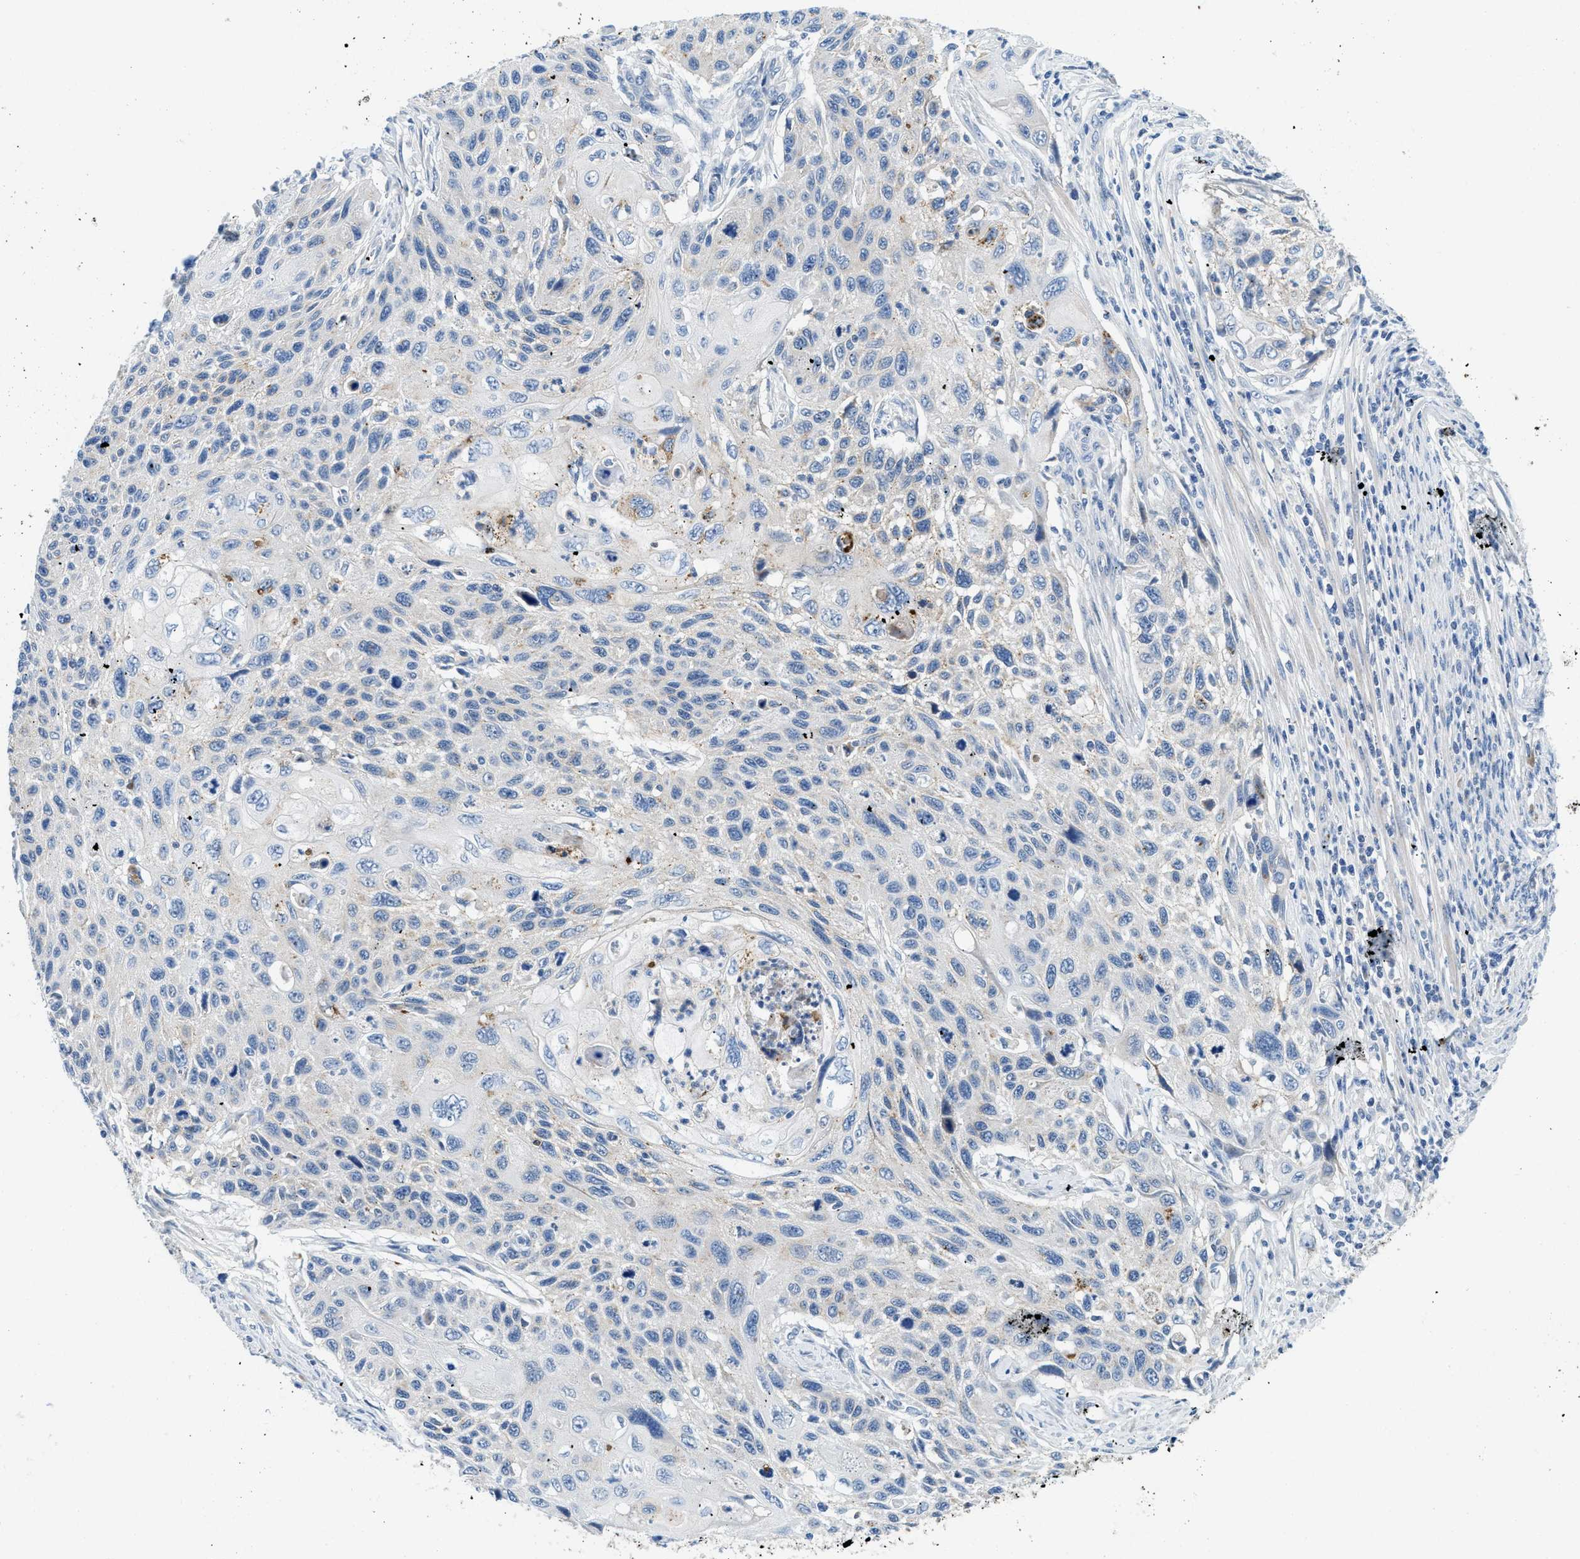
{"staining": {"intensity": "weak", "quantity": "<25%", "location": "cytoplasmic/membranous"}, "tissue": "cervical cancer", "cell_type": "Tumor cells", "image_type": "cancer", "snomed": [{"axis": "morphology", "description": "Squamous cell carcinoma, NOS"}, {"axis": "topography", "description": "Cervix"}], "caption": "High power microscopy histopathology image of an IHC image of cervical cancer (squamous cell carcinoma), revealing no significant positivity in tumor cells.", "gene": "TSPAN3", "patient": {"sex": "female", "age": 70}}